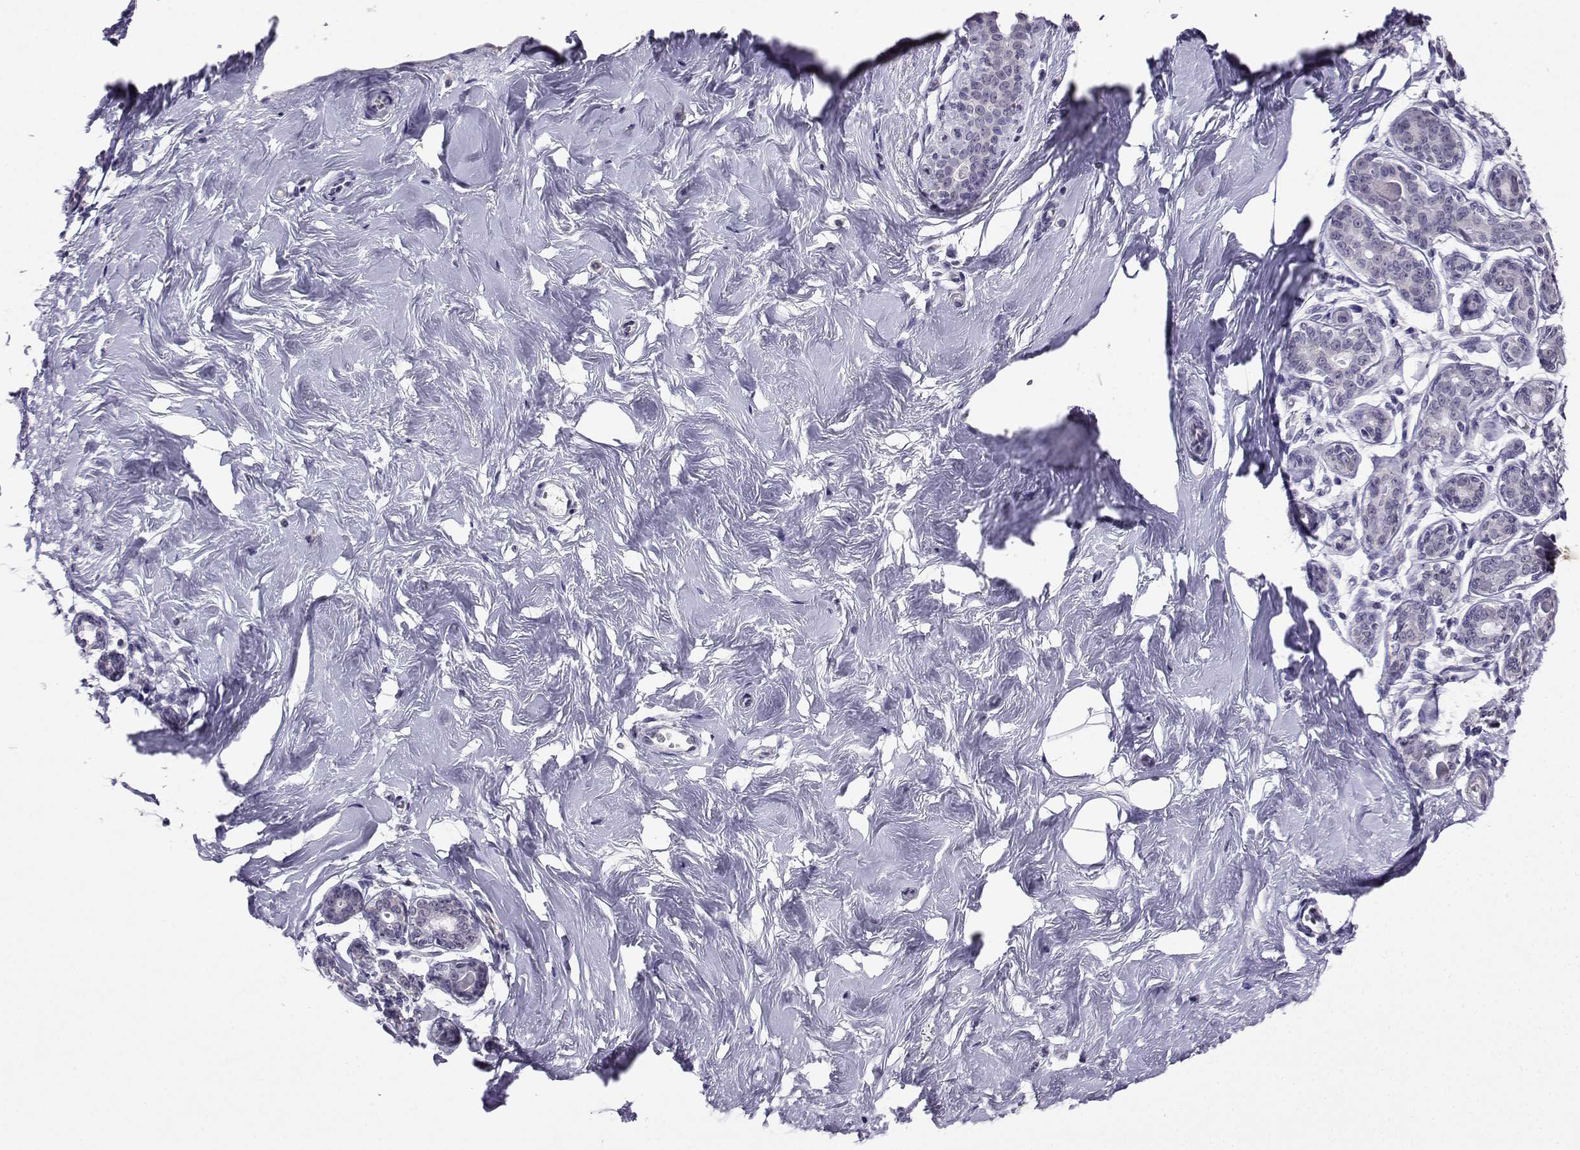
{"staining": {"intensity": "negative", "quantity": "none", "location": "none"}, "tissue": "breast", "cell_type": "Adipocytes", "image_type": "normal", "snomed": [{"axis": "morphology", "description": "Normal tissue, NOS"}, {"axis": "topography", "description": "Skin"}, {"axis": "topography", "description": "Breast"}], "caption": "Immunohistochemistry (IHC) of benign human breast shows no positivity in adipocytes.", "gene": "LRFN2", "patient": {"sex": "female", "age": 43}}